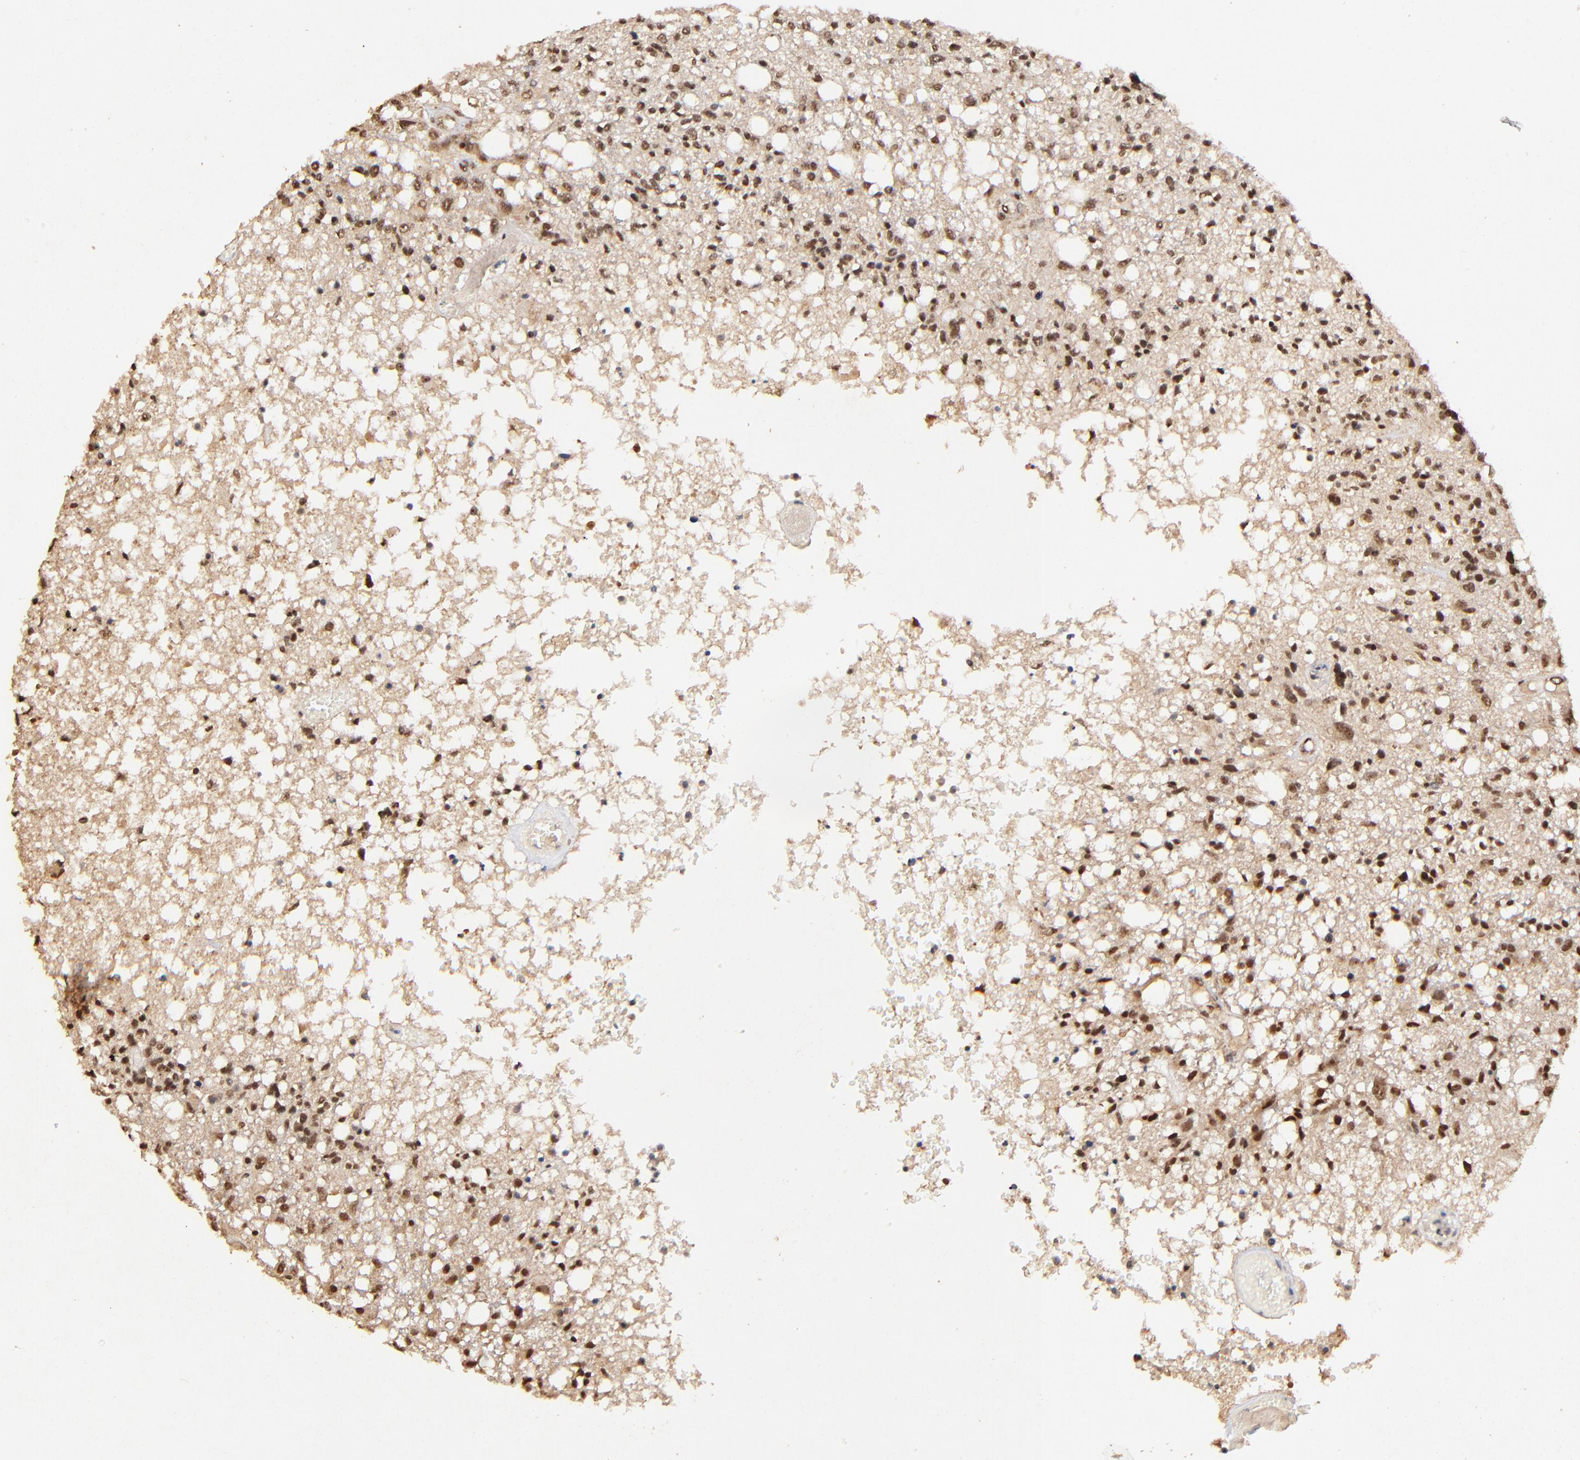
{"staining": {"intensity": "moderate", "quantity": ">75%", "location": "cytoplasmic/membranous,nuclear"}, "tissue": "glioma", "cell_type": "Tumor cells", "image_type": "cancer", "snomed": [{"axis": "morphology", "description": "Glioma, malignant, High grade"}, {"axis": "topography", "description": "Cerebral cortex"}], "caption": "Malignant high-grade glioma stained with IHC reveals moderate cytoplasmic/membranous and nuclear positivity in approximately >75% of tumor cells. Using DAB (brown) and hematoxylin (blue) stains, captured at high magnification using brightfield microscopy.", "gene": "MED12", "patient": {"sex": "male", "age": 76}}